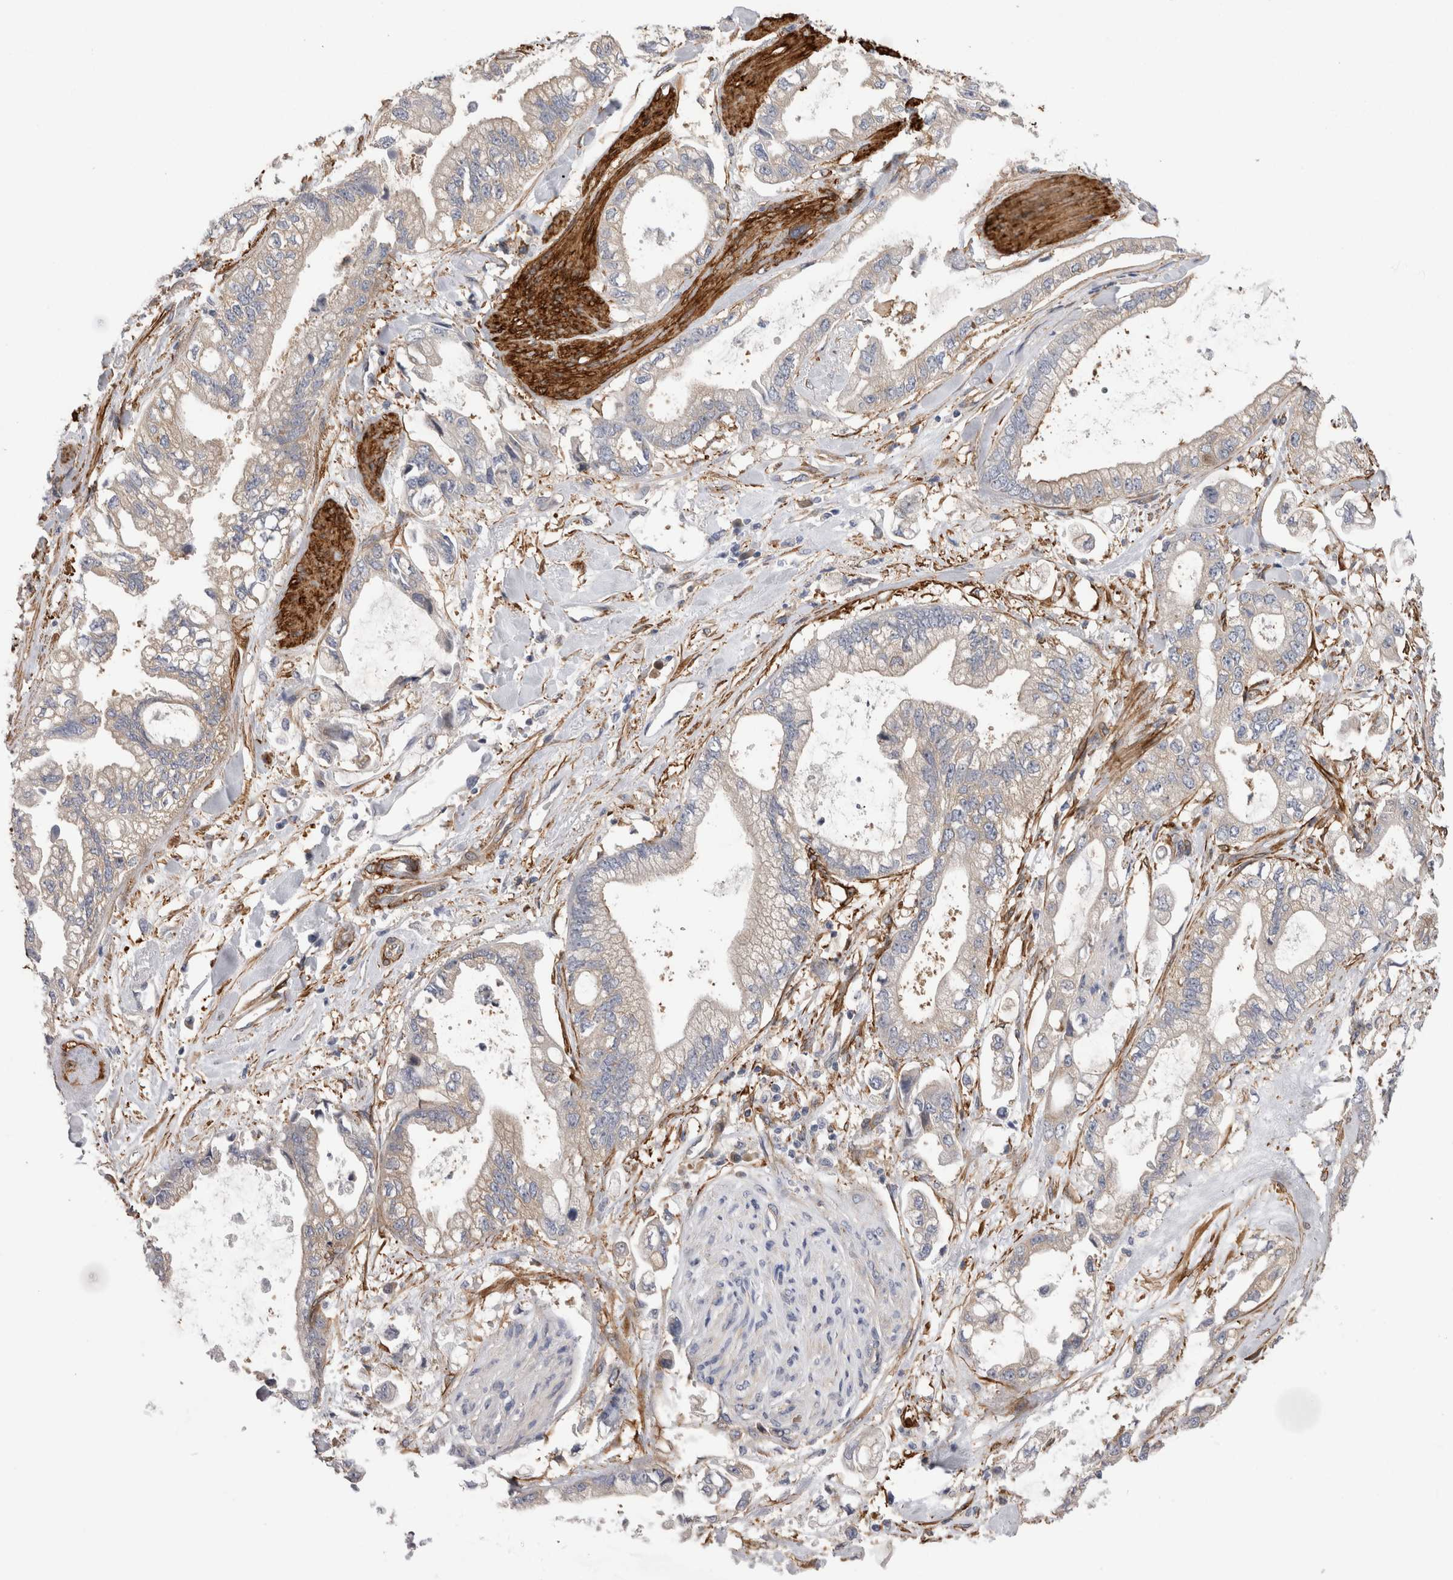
{"staining": {"intensity": "negative", "quantity": "none", "location": "none"}, "tissue": "stomach cancer", "cell_type": "Tumor cells", "image_type": "cancer", "snomed": [{"axis": "morphology", "description": "Normal tissue, NOS"}, {"axis": "morphology", "description": "Adenocarcinoma, NOS"}, {"axis": "topography", "description": "Stomach"}], "caption": "A histopathology image of stomach cancer (adenocarcinoma) stained for a protein displays no brown staining in tumor cells.", "gene": "EPRS1", "patient": {"sex": "male", "age": 62}}